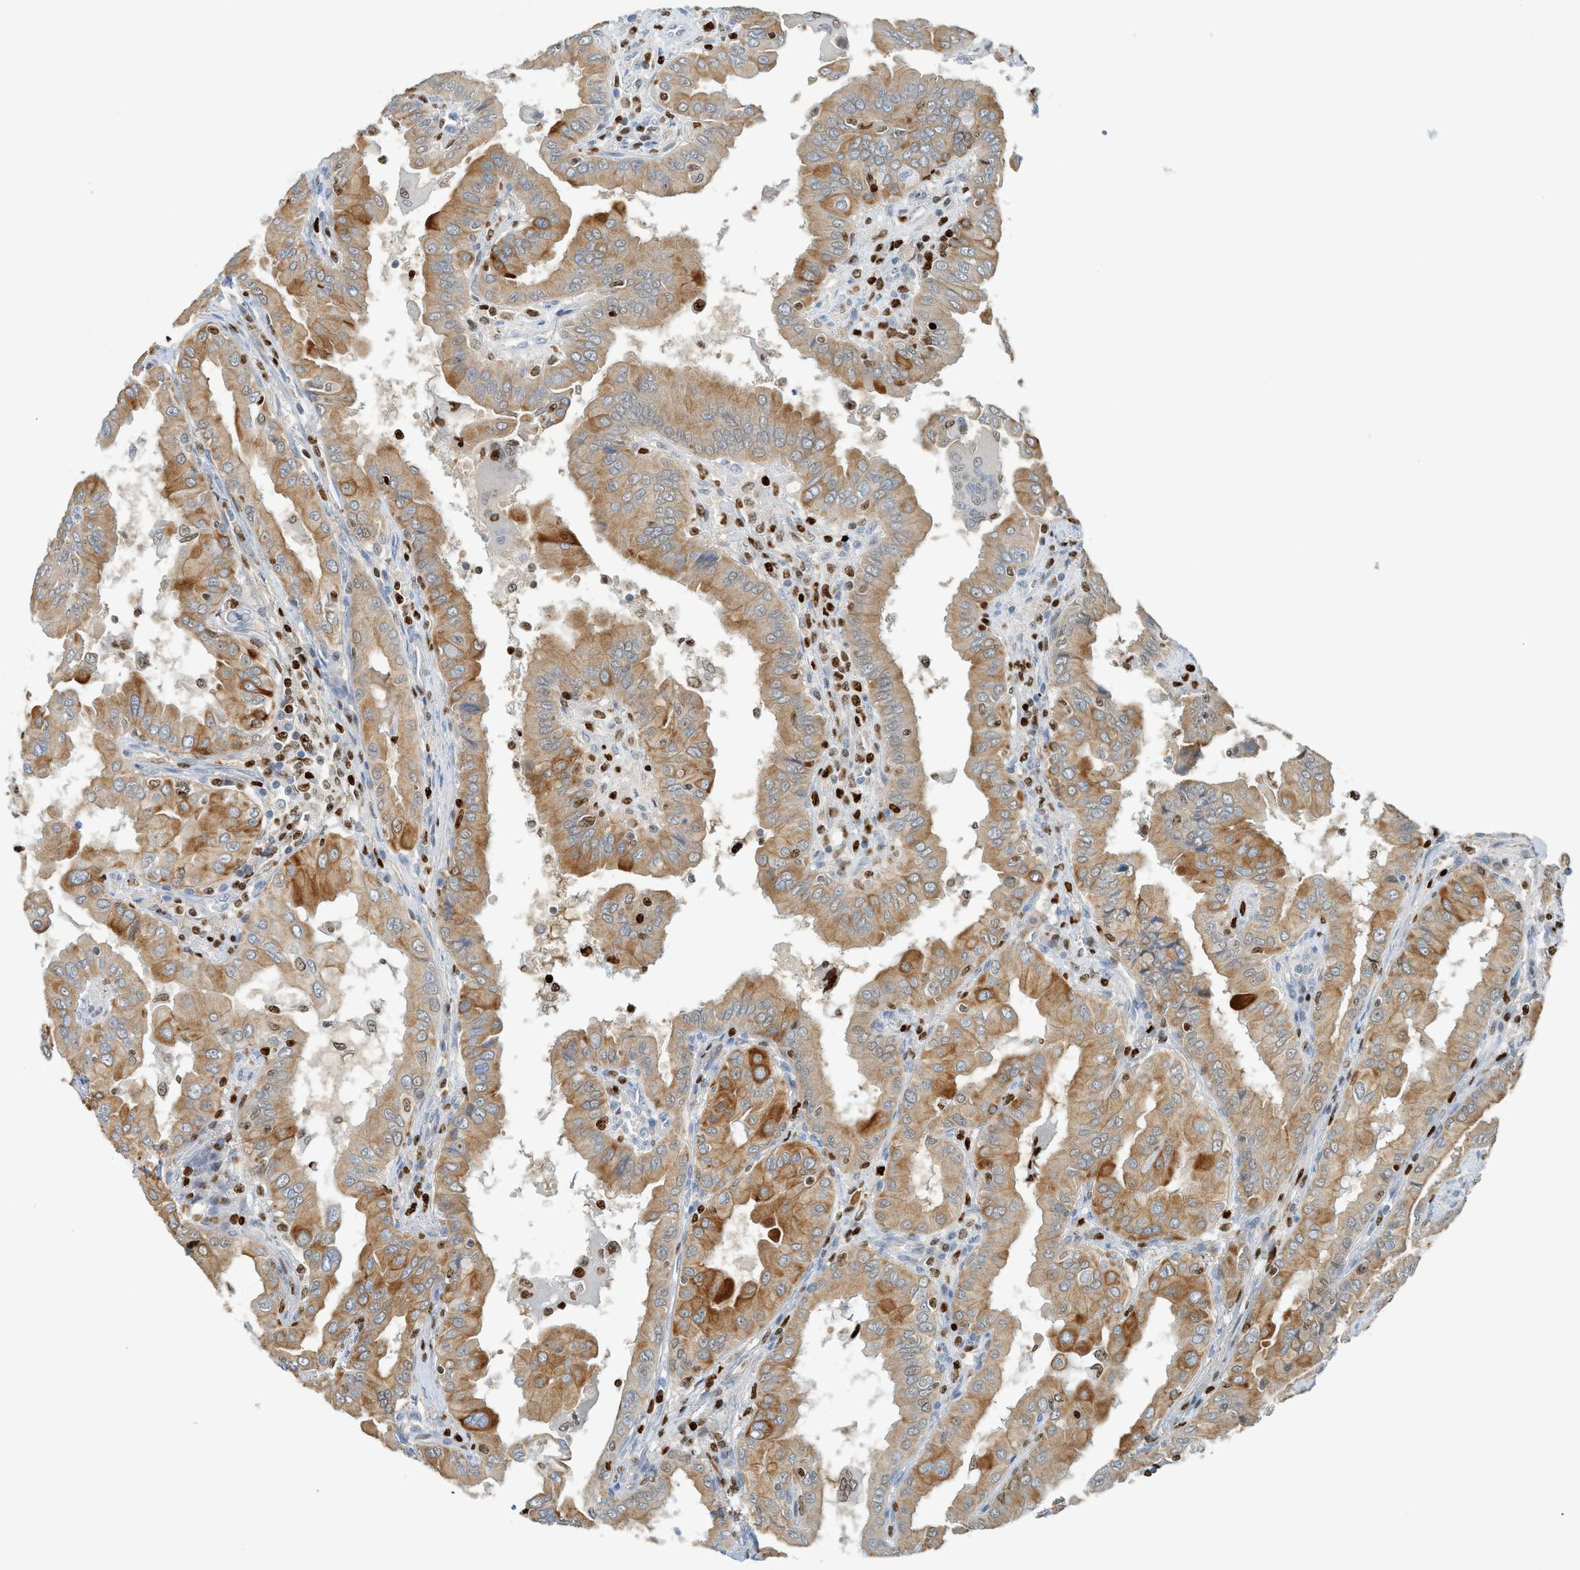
{"staining": {"intensity": "moderate", "quantity": ">75%", "location": "cytoplasmic/membranous"}, "tissue": "thyroid cancer", "cell_type": "Tumor cells", "image_type": "cancer", "snomed": [{"axis": "morphology", "description": "Papillary adenocarcinoma, NOS"}, {"axis": "topography", "description": "Thyroid gland"}], "caption": "IHC of human papillary adenocarcinoma (thyroid) shows medium levels of moderate cytoplasmic/membranous expression in approximately >75% of tumor cells. The staining was performed using DAB to visualize the protein expression in brown, while the nuclei were stained in blue with hematoxylin (Magnification: 20x).", "gene": "SH3D19", "patient": {"sex": "male", "age": 33}}